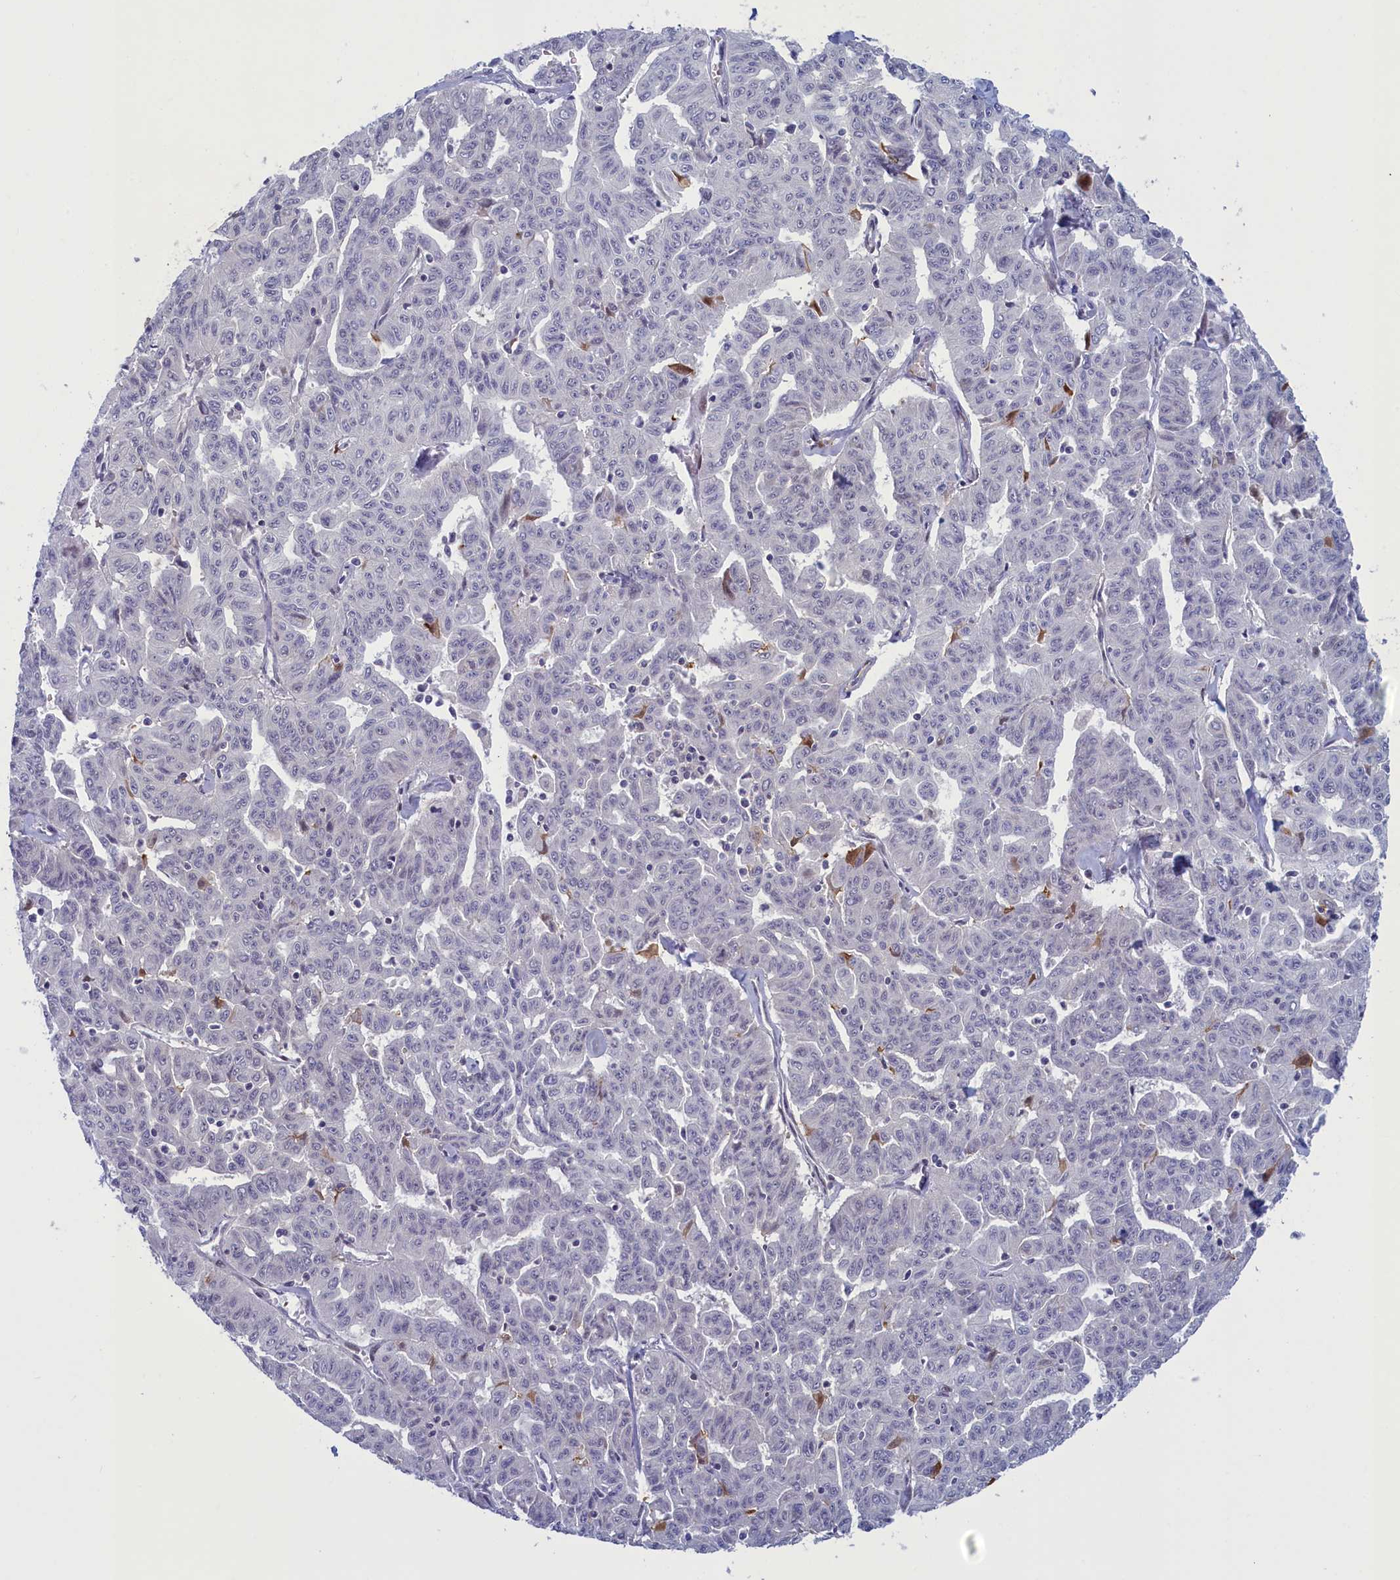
{"staining": {"intensity": "negative", "quantity": "none", "location": "none"}, "tissue": "liver cancer", "cell_type": "Tumor cells", "image_type": "cancer", "snomed": [{"axis": "morphology", "description": "Cholangiocarcinoma"}, {"axis": "topography", "description": "Liver"}], "caption": "Immunohistochemistry (IHC) image of neoplastic tissue: liver cancer stained with DAB (3,3'-diaminobenzidine) displays no significant protein staining in tumor cells.", "gene": "ATF7IP2", "patient": {"sex": "female", "age": 77}}